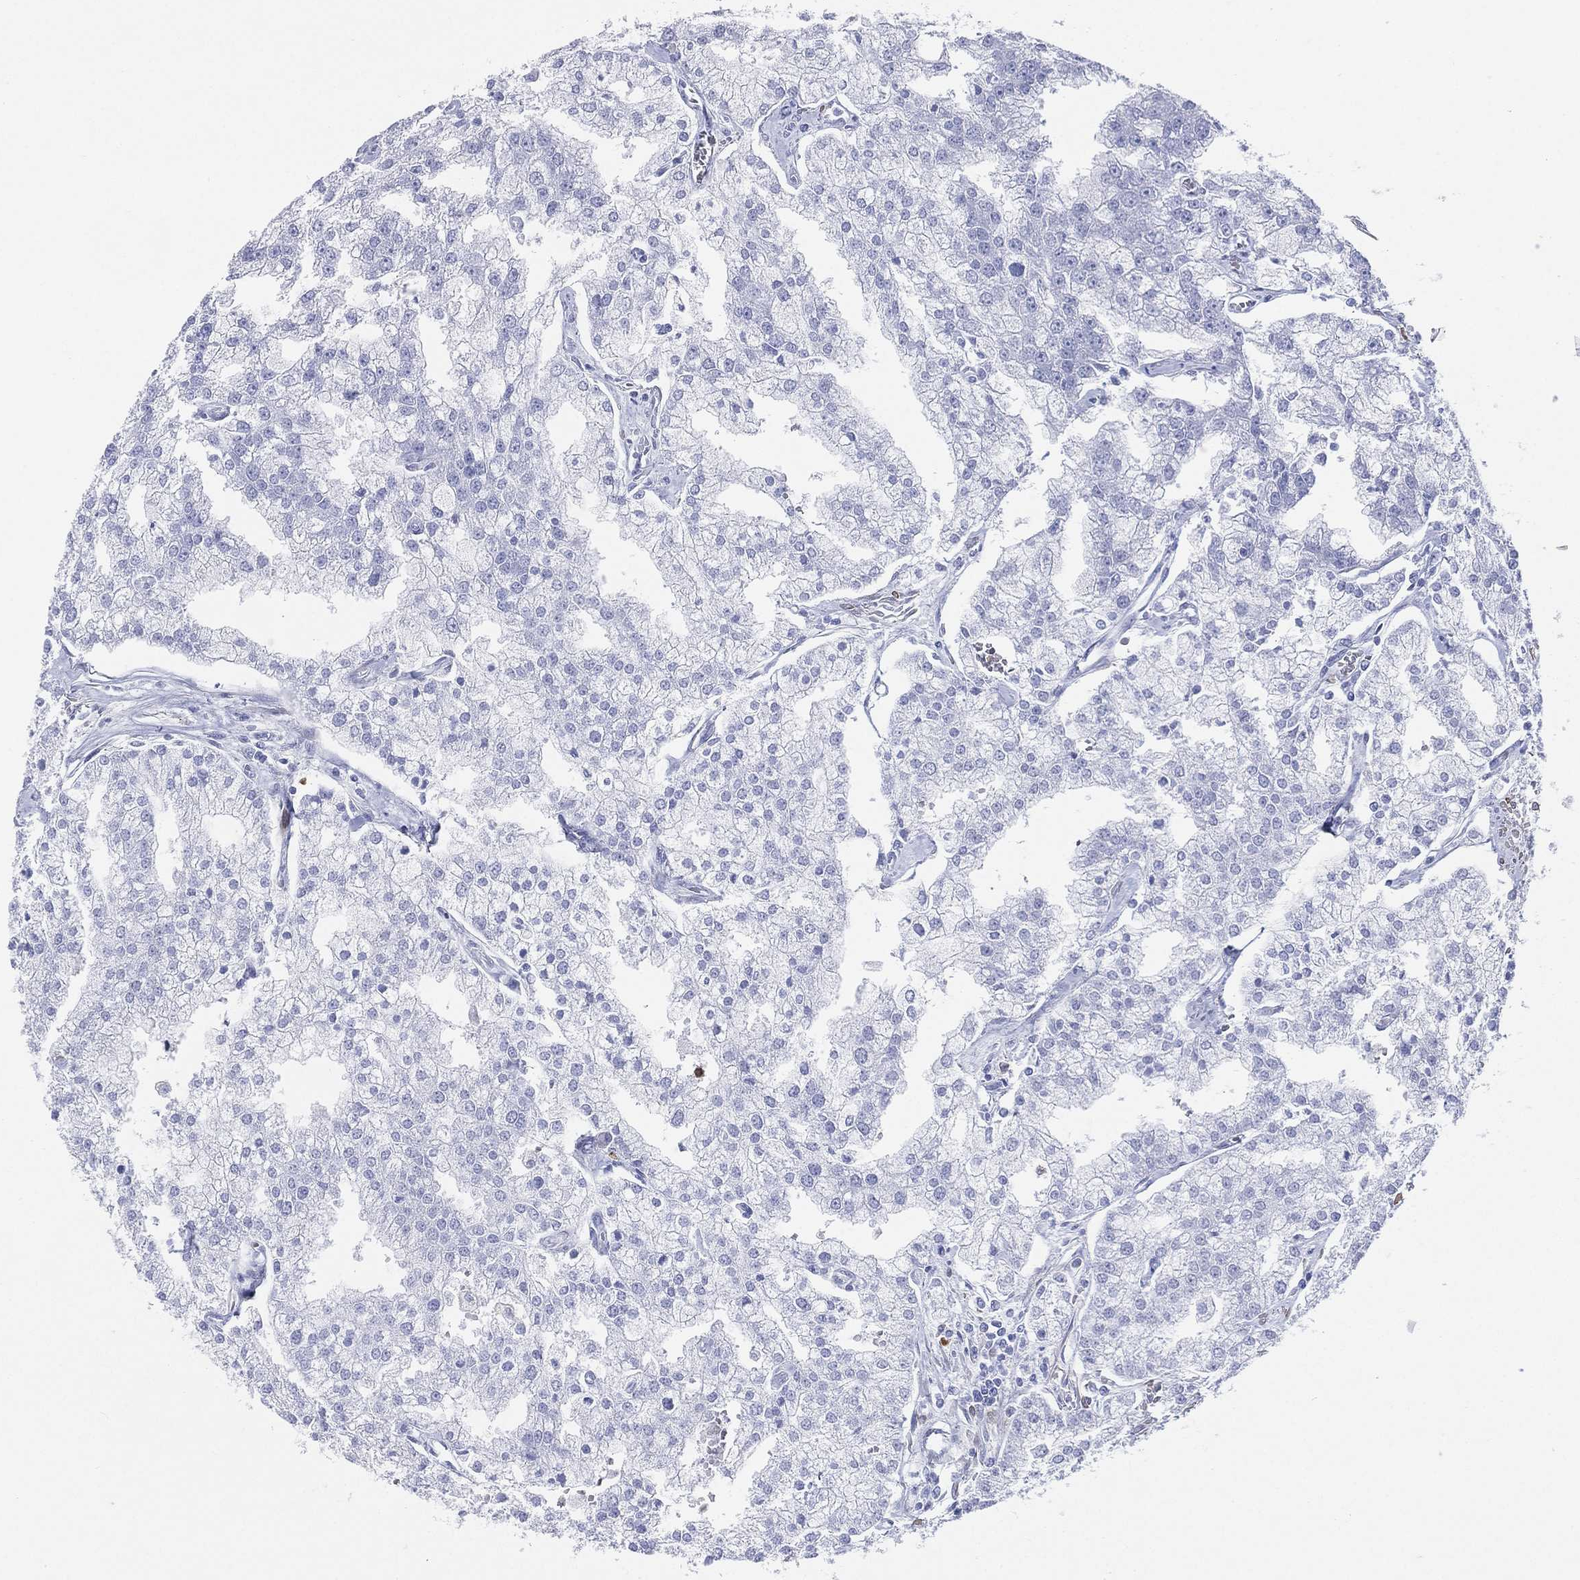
{"staining": {"intensity": "negative", "quantity": "none", "location": "none"}, "tissue": "prostate cancer", "cell_type": "Tumor cells", "image_type": "cancer", "snomed": [{"axis": "morphology", "description": "Adenocarcinoma, NOS"}, {"axis": "topography", "description": "Prostate"}], "caption": "A high-resolution image shows IHC staining of prostate cancer, which demonstrates no significant positivity in tumor cells.", "gene": "CD79A", "patient": {"sex": "male", "age": 70}}